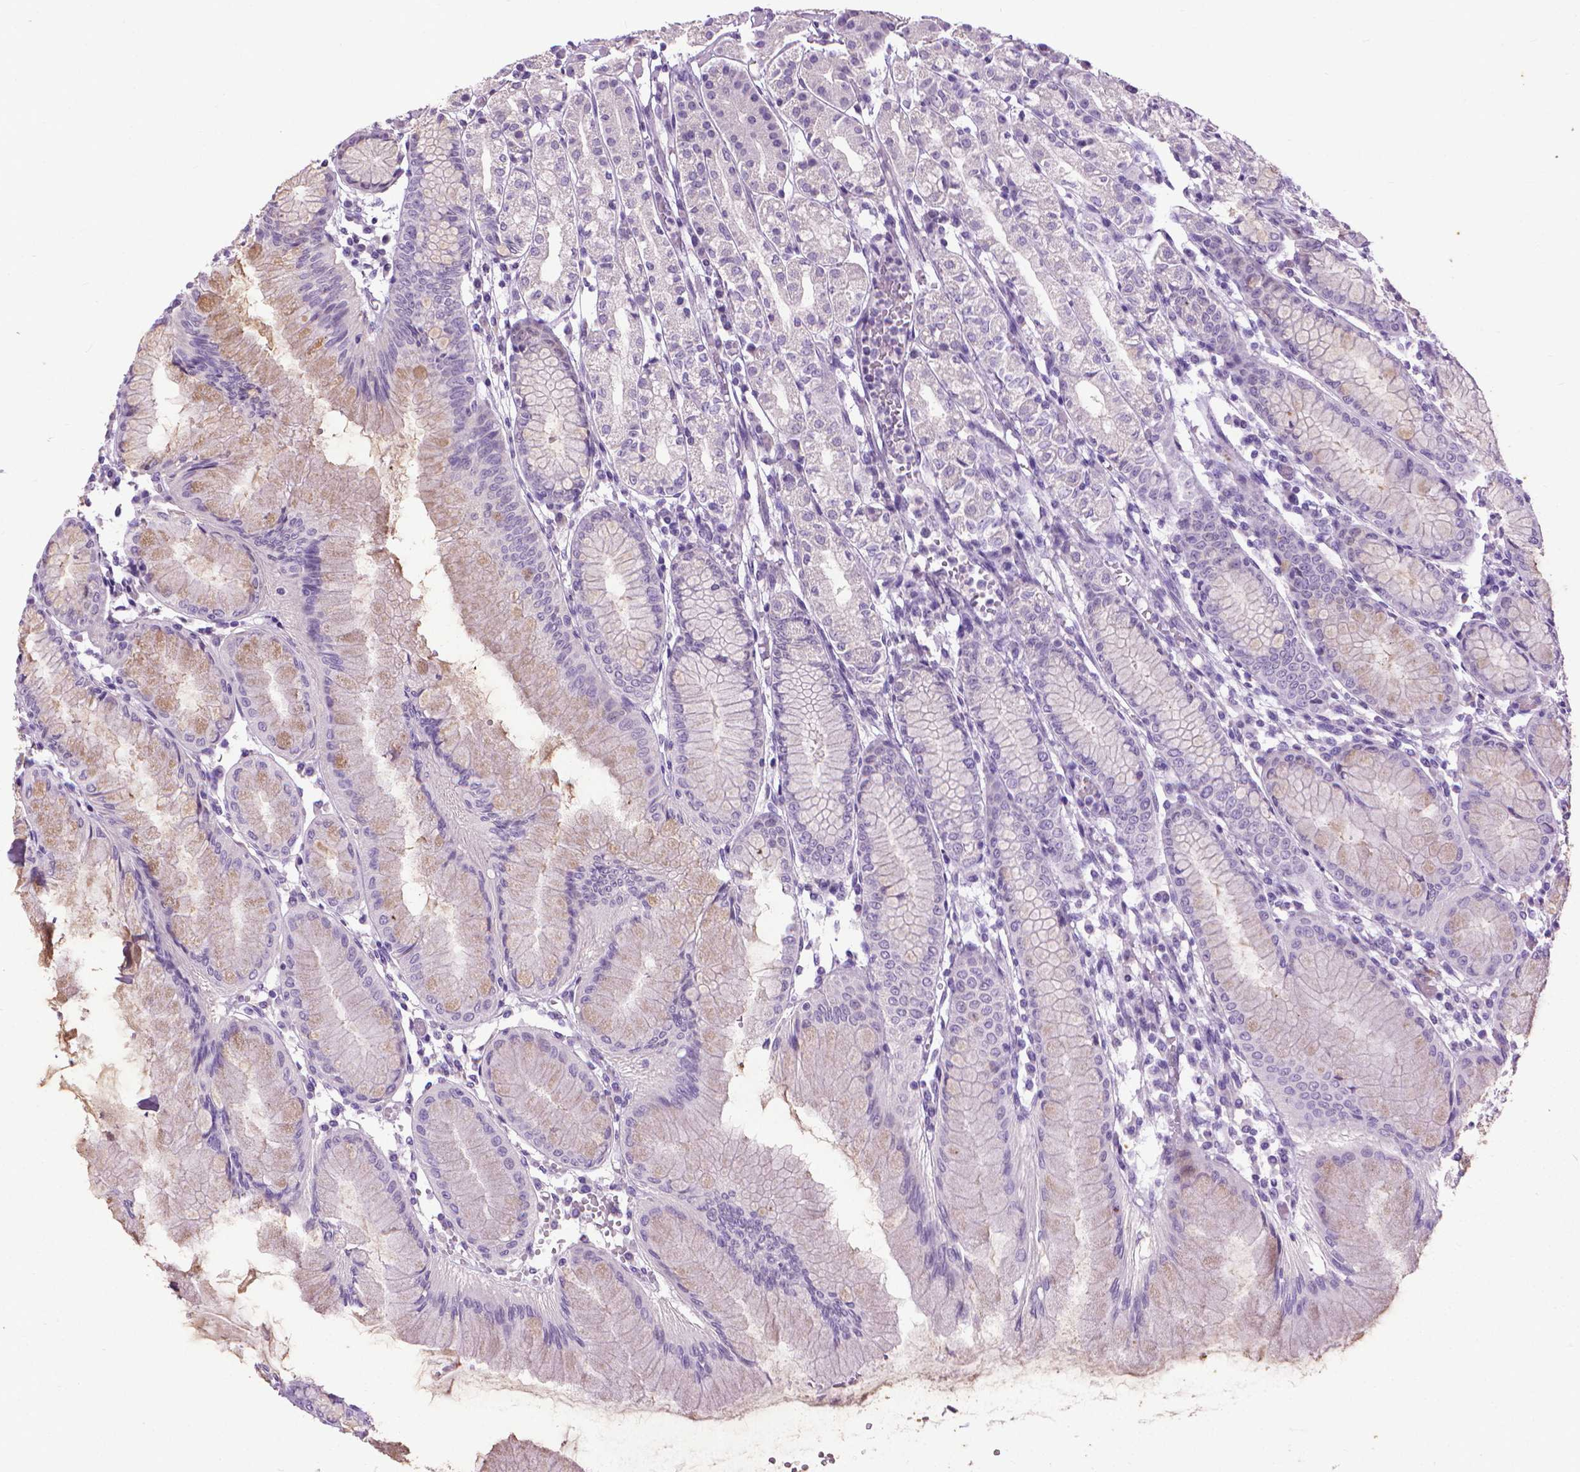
{"staining": {"intensity": "negative", "quantity": "none", "location": "none"}, "tissue": "stomach", "cell_type": "Glandular cells", "image_type": "normal", "snomed": [{"axis": "morphology", "description": "Normal tissue, NOS"}, {"axis": "topography", "description": "Stomach"}], "caption": "Immunohistochemical staining of normal stomach displays no significant positivity in glandular cells.", "gene": "KRT5", "patient": {"sex": "female", "age": 57}}